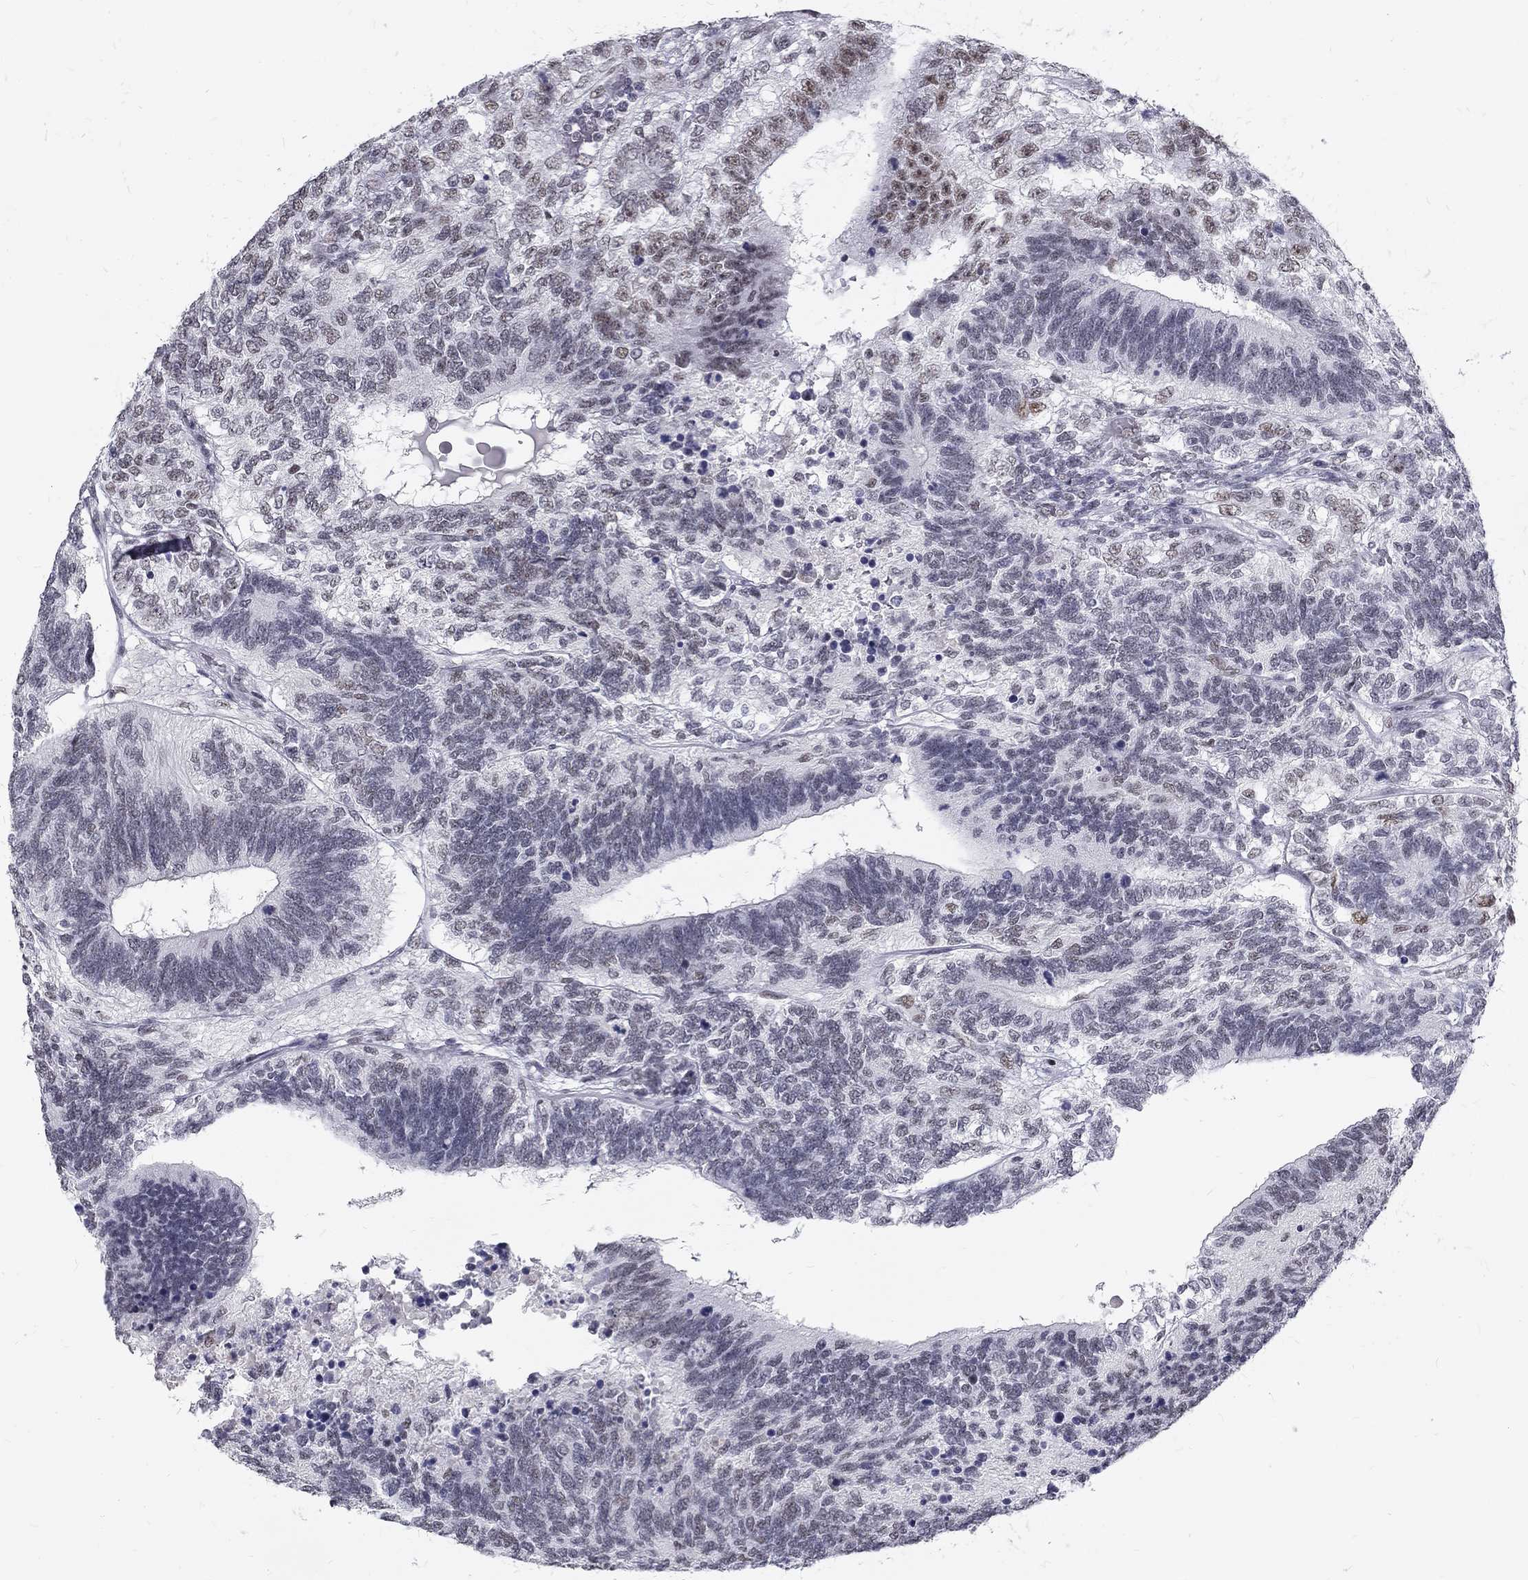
{"staining": {"intensity": "weak", "quantity": "<25%", "location": "nuclear"}, "tissue": "testis cancer", "cell_type": "Tumor cells", "image_type": "cancer", "snomed": [{"axis": "morphology", "description": "Seminoma, NOS"}, {"axis": "morphology", "description": "Carcinoma, Embryonal, NOS"}, {"axis": "topography", "description": "Testis"}], "caption": "Histopathology image shows no significant protein positivity in tumor cells of testis cancer (embryonal carcinoma).", "gene": "SNORC", "patient": {"sex": "male", "age": 41}}